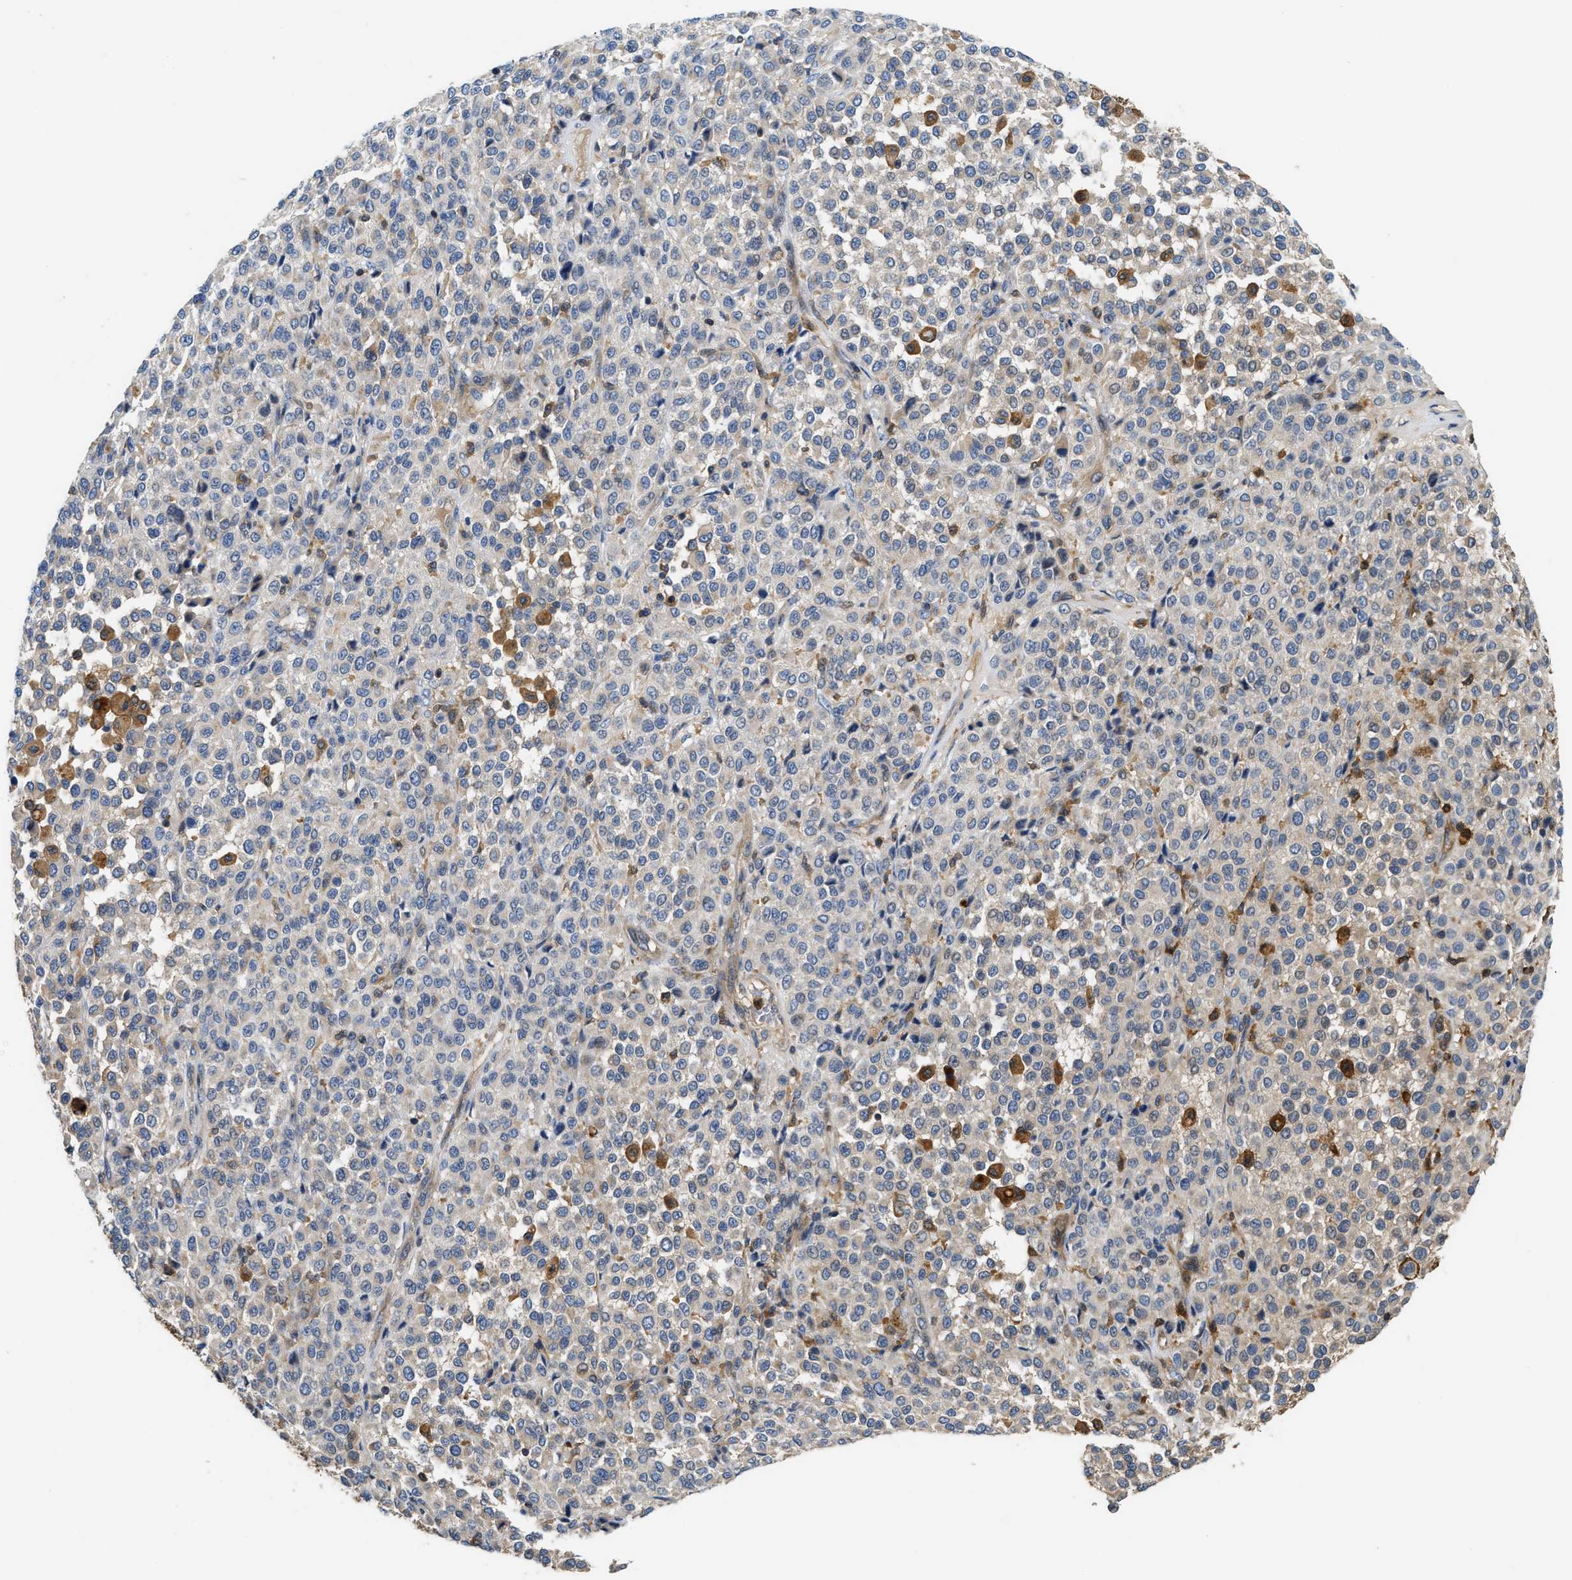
{"staining": {"intensity": "negative", "quantity": "none", "location": "none"}, "tissue": "melanoma", "cell_type": "Tumor cells", "image_type": "cancer", "snomed": [{"axis": "morphology", "description": "Malignant melanoma, Metastatic site"}, {"axis": "topography", "description": "Pancreas"}], "caption": "A micrograph of malignant melanoma (metastatic site) stained for a protein displays no brown staining in tumor cells.", "gene": "OSTF1", "patient": {"sex": "female", "age": 30}}